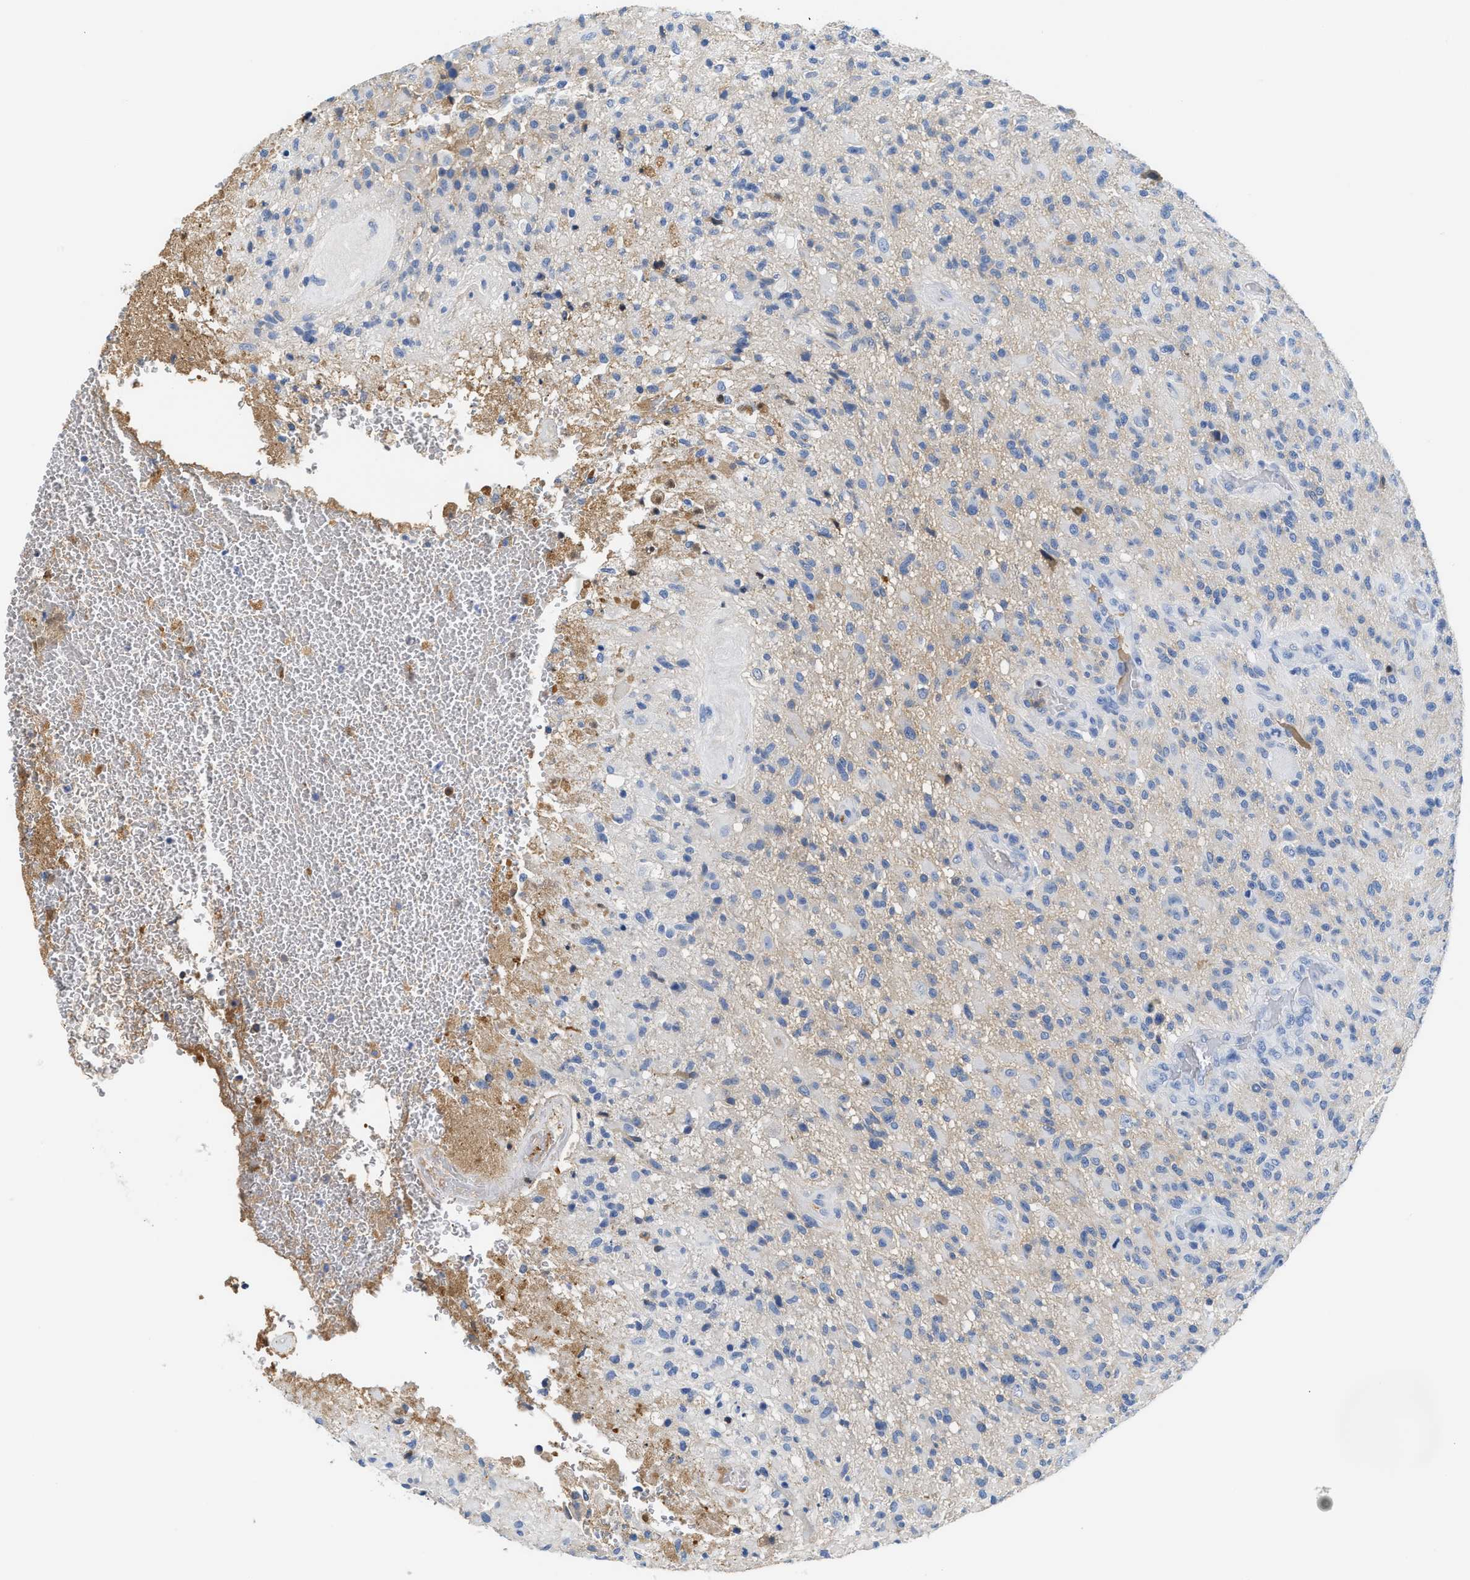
{"staining": {"intensity": "negative", "quantity": "none", "location": "none"}, "tissue": "glioma", "cell_type": "Tumor cells", "image_type": "cancer", "snomed": [{"axis": "morphology", "description": "Glioma, malignant, High grade"}, {"axis": "topography", "description": "Brain"}], "caption": "A micrograph of glioma stained for a protein exhibits no brown staining in tumor cells.", "gene": "GC", "patient": {"sex": "male", "age": 71}}